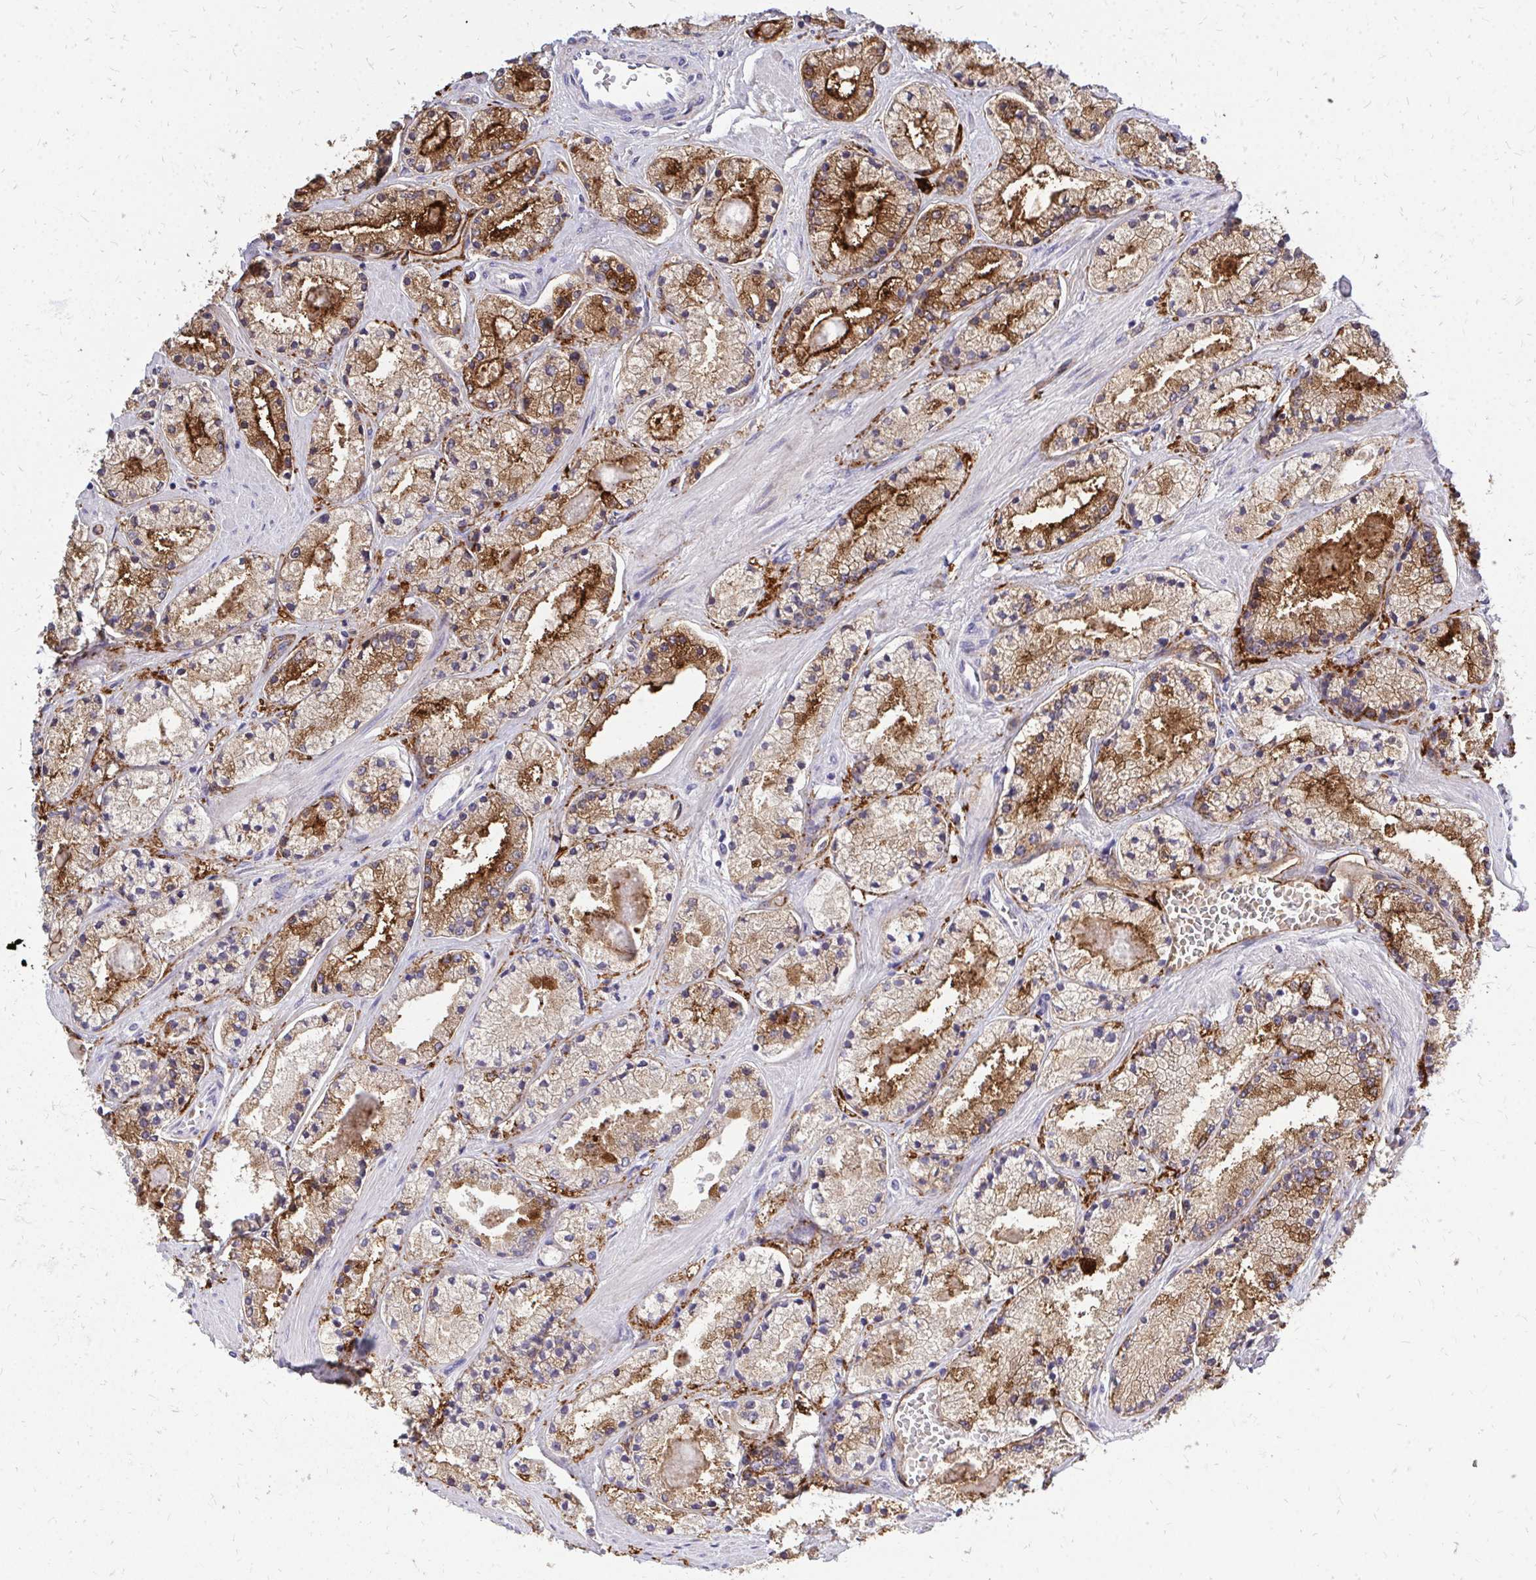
{"staining": {"intensity": "strong", "quantity": "25%-75%", "location": "cytoplasmic/membranous"}, "tissue": "prostate cancer", "cell_type": "Tumor cells", "image_type": "cancer", "snomed": [{"axis": "morphology", "description": "Adenocarcinoma, High grade"}, {"axis": "topography", "description": "Prostate"}], "caption": "Prostate high-grade adenocarcinoma was stained to show a protein in brown. There is high levels of strong cytoplasmic/membranous staining in approximately 25%-75% of tumor cells. Nuclei are stained in blue.", "gene": "MARCKSL1", "patient": {"sex": "male", "age": 63}}